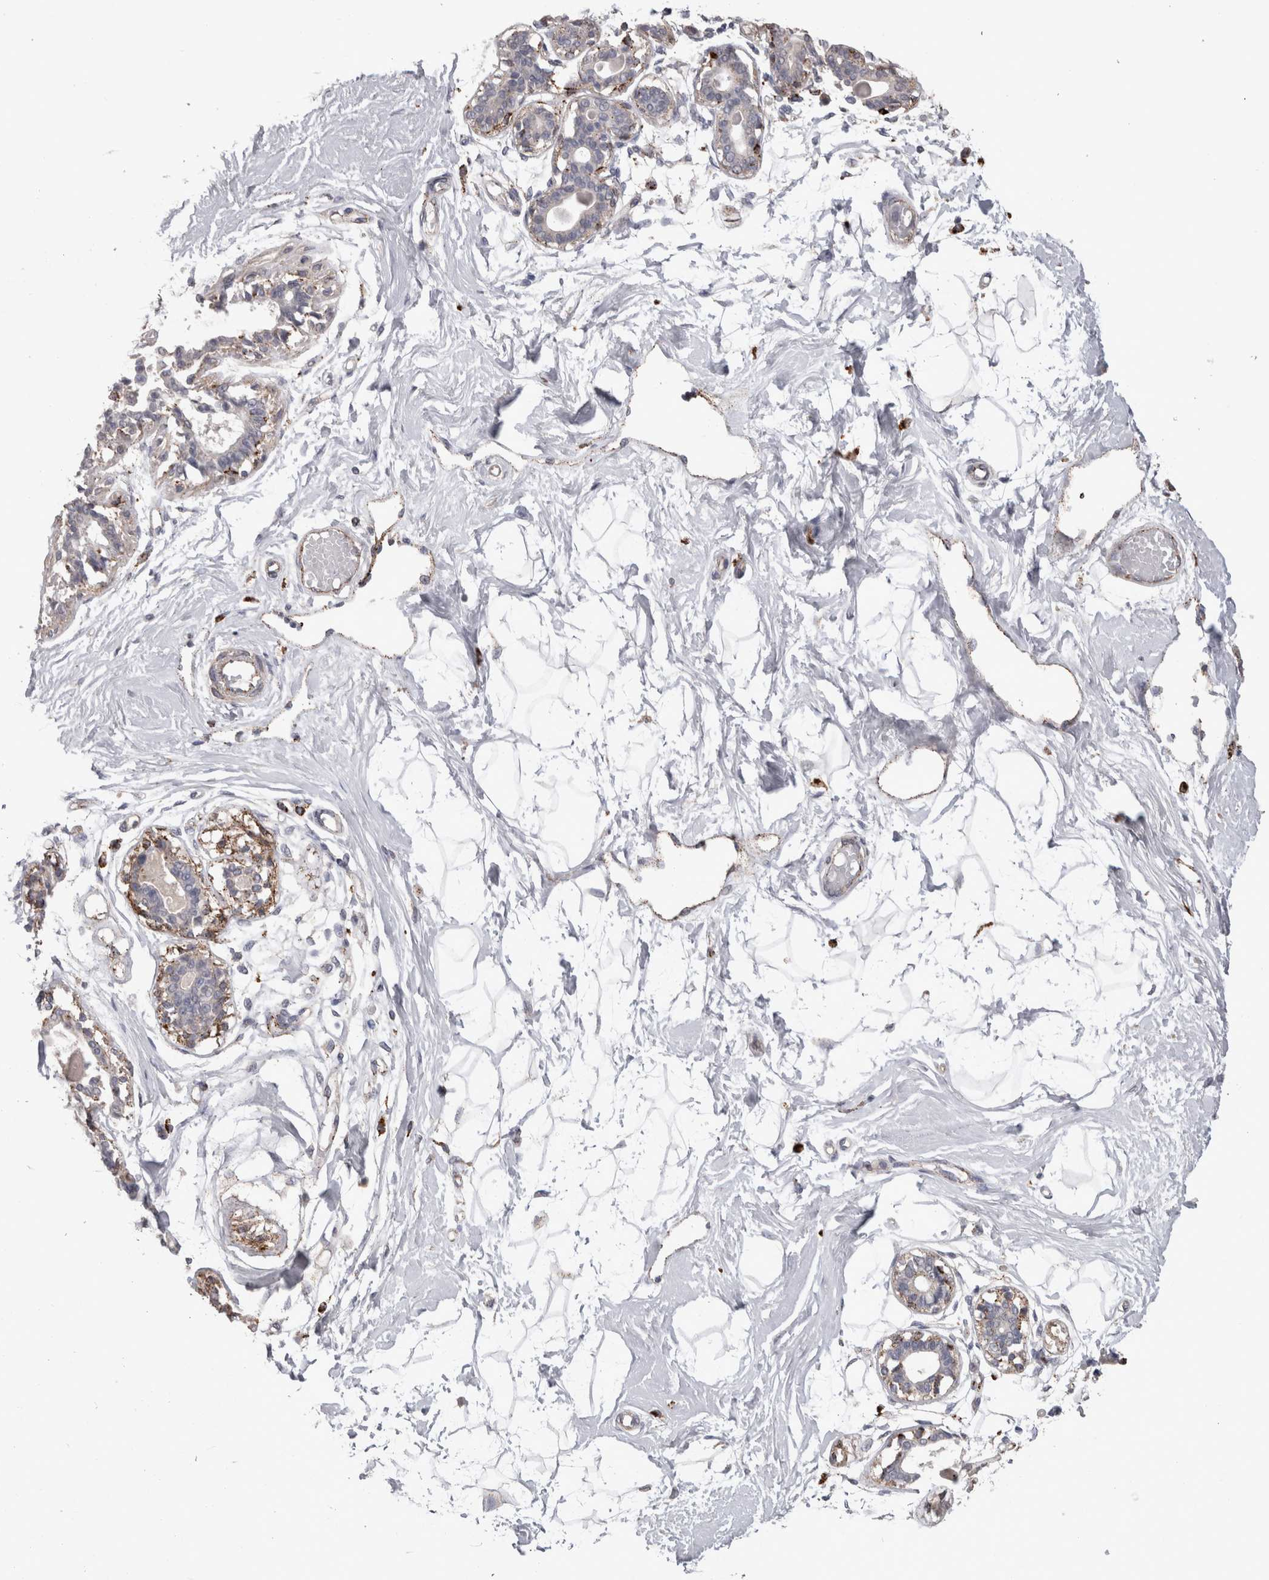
{"staining": {"intensity": "negative", "quantity": "none", "location": "none"}, "tissue": "breast", "cell_type": "Adipocytes", "image_type": "normal", "snomed": [{"axis": "morphology", "description": "Normal tissue, NOS"}, {"axis": "topography", "description": "Breast"}], "caption": "High magnification brightfield microscopy of unremarkable breast stained with DAB (3,3'-diaminobenzidine) (brown) and counterstained with hematoxylin (blue): adipocytes show no significant staining.", "gene": "CTSZ", "patient": {"sex": "female", "age": 45}}